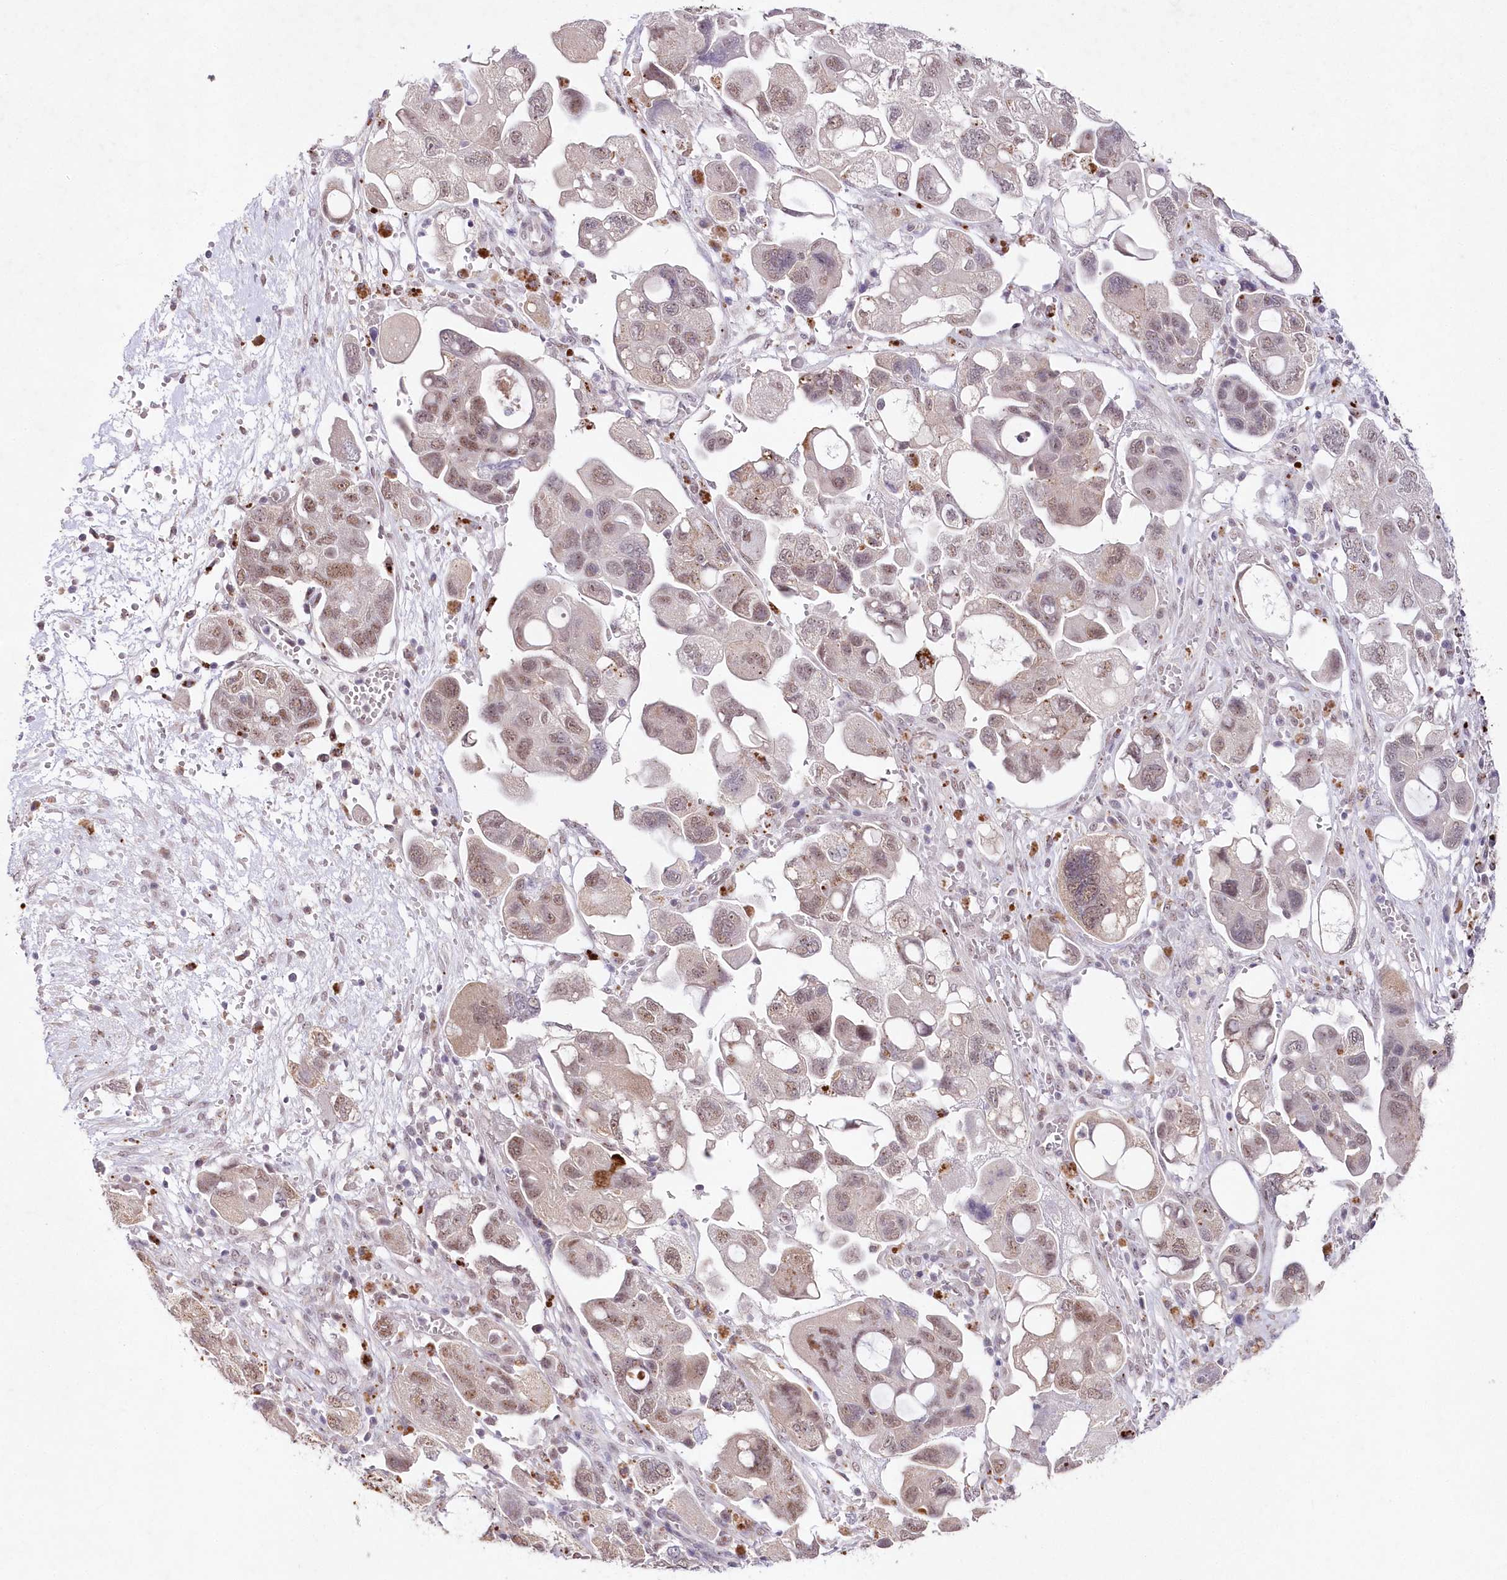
{"staining": {"intensity": "moderate", "quantity": ">75%", "location": "nuclear"}, "tissue": "ovarian cancer", "cell_type": "Tumor cells", "image_type": "cancer", "snomed": [{"axis": "morphology", "description": "Carcinoma, NOS"}, {"axis": "morphology", "description": "Cystadenocarcinoma, serous, NOS"}, {"axis": "topography", "description": "Ovary"}], "caption": "The photomicrograph shows staining of carcinoma (ovarian), revealing moderate nuclear protein expression (brown color) within tumor cells.", "gene": "RBM27", "patient": {"sex": "female", "age": 69}}